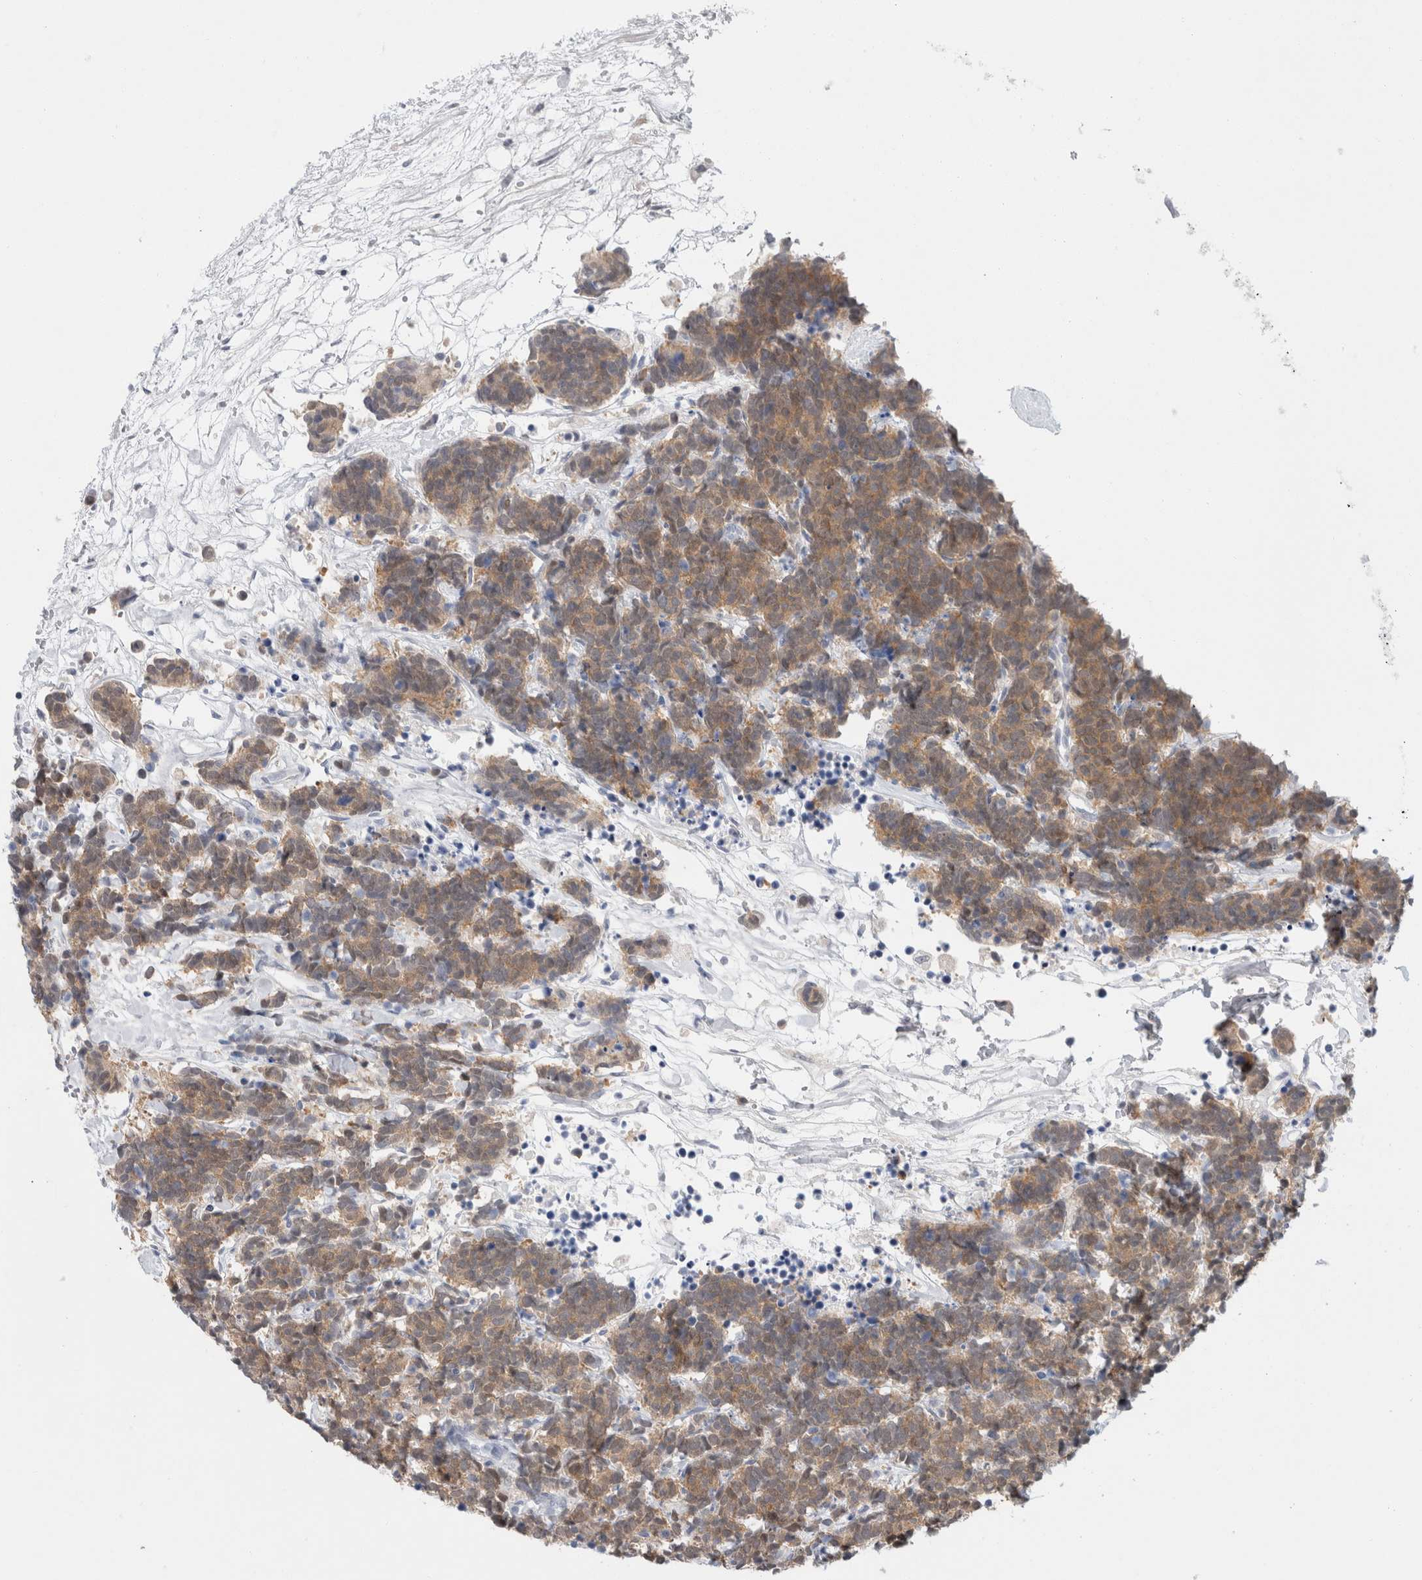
{"staining": {"intensity": "moderate", "quantity": ">75%", "location": "cytoplasmic/membranous"}, "tissue": "carcinoid", "cell_type": "Tumor cells", "image_type": "cancer", "snomed": [{"axis": "morphology", "description": "Carcinoma, NOS"}, {"axis": "morphology", "description": "Carcinoid, malignant, NOS"}, {"axis": "topography", "description": "Urinary bladder"}], "caption": "This photomicrograph exhibits carcinoma stained with immunohistochemistry to label a protein in brown. The cytoplasmic/membranous of tumor cells show moderate positivity for the protein. Nuclei are counter-stained blue.", "gene": "CASP6", "patient": {"sex": "male", "age": 57}}